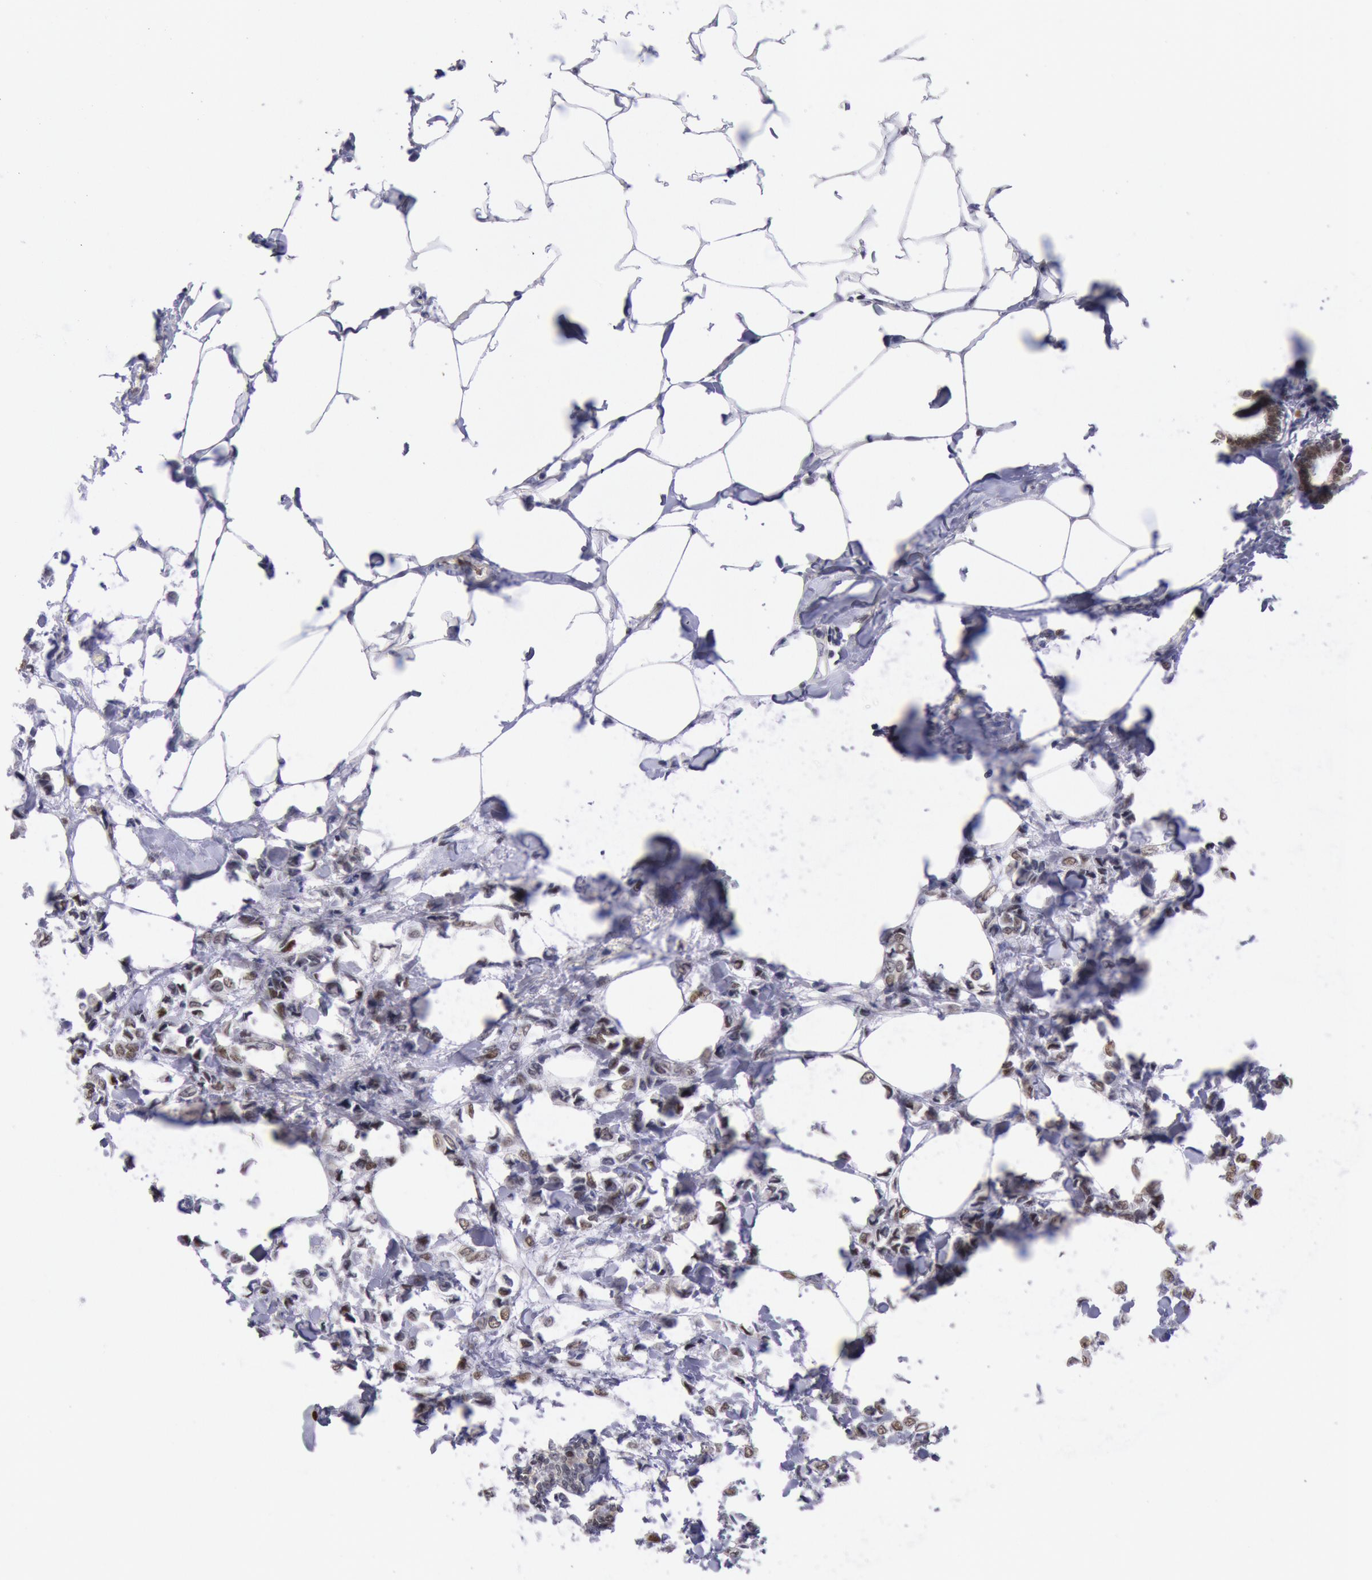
{"staining": {"intensity": "moderate", "quantity": "25%-75%", "location": "nuclear"}, "tissue": "breast cancer", "cell_type": "Tumor cells", "image_type": "cancer", "snomed": [{"axis": "morphology", "description": "Lobular carcinoma"}, {"axis": "topography", "description": "Breast"}], "caption": "Immunohistochemical staining of human breast cancer exhibits moderate nuclear protein expression in about 25%-75% of tumor cells.", "gene": "RPS6KA5", "patient": {"sex": "female", "age": 51}}